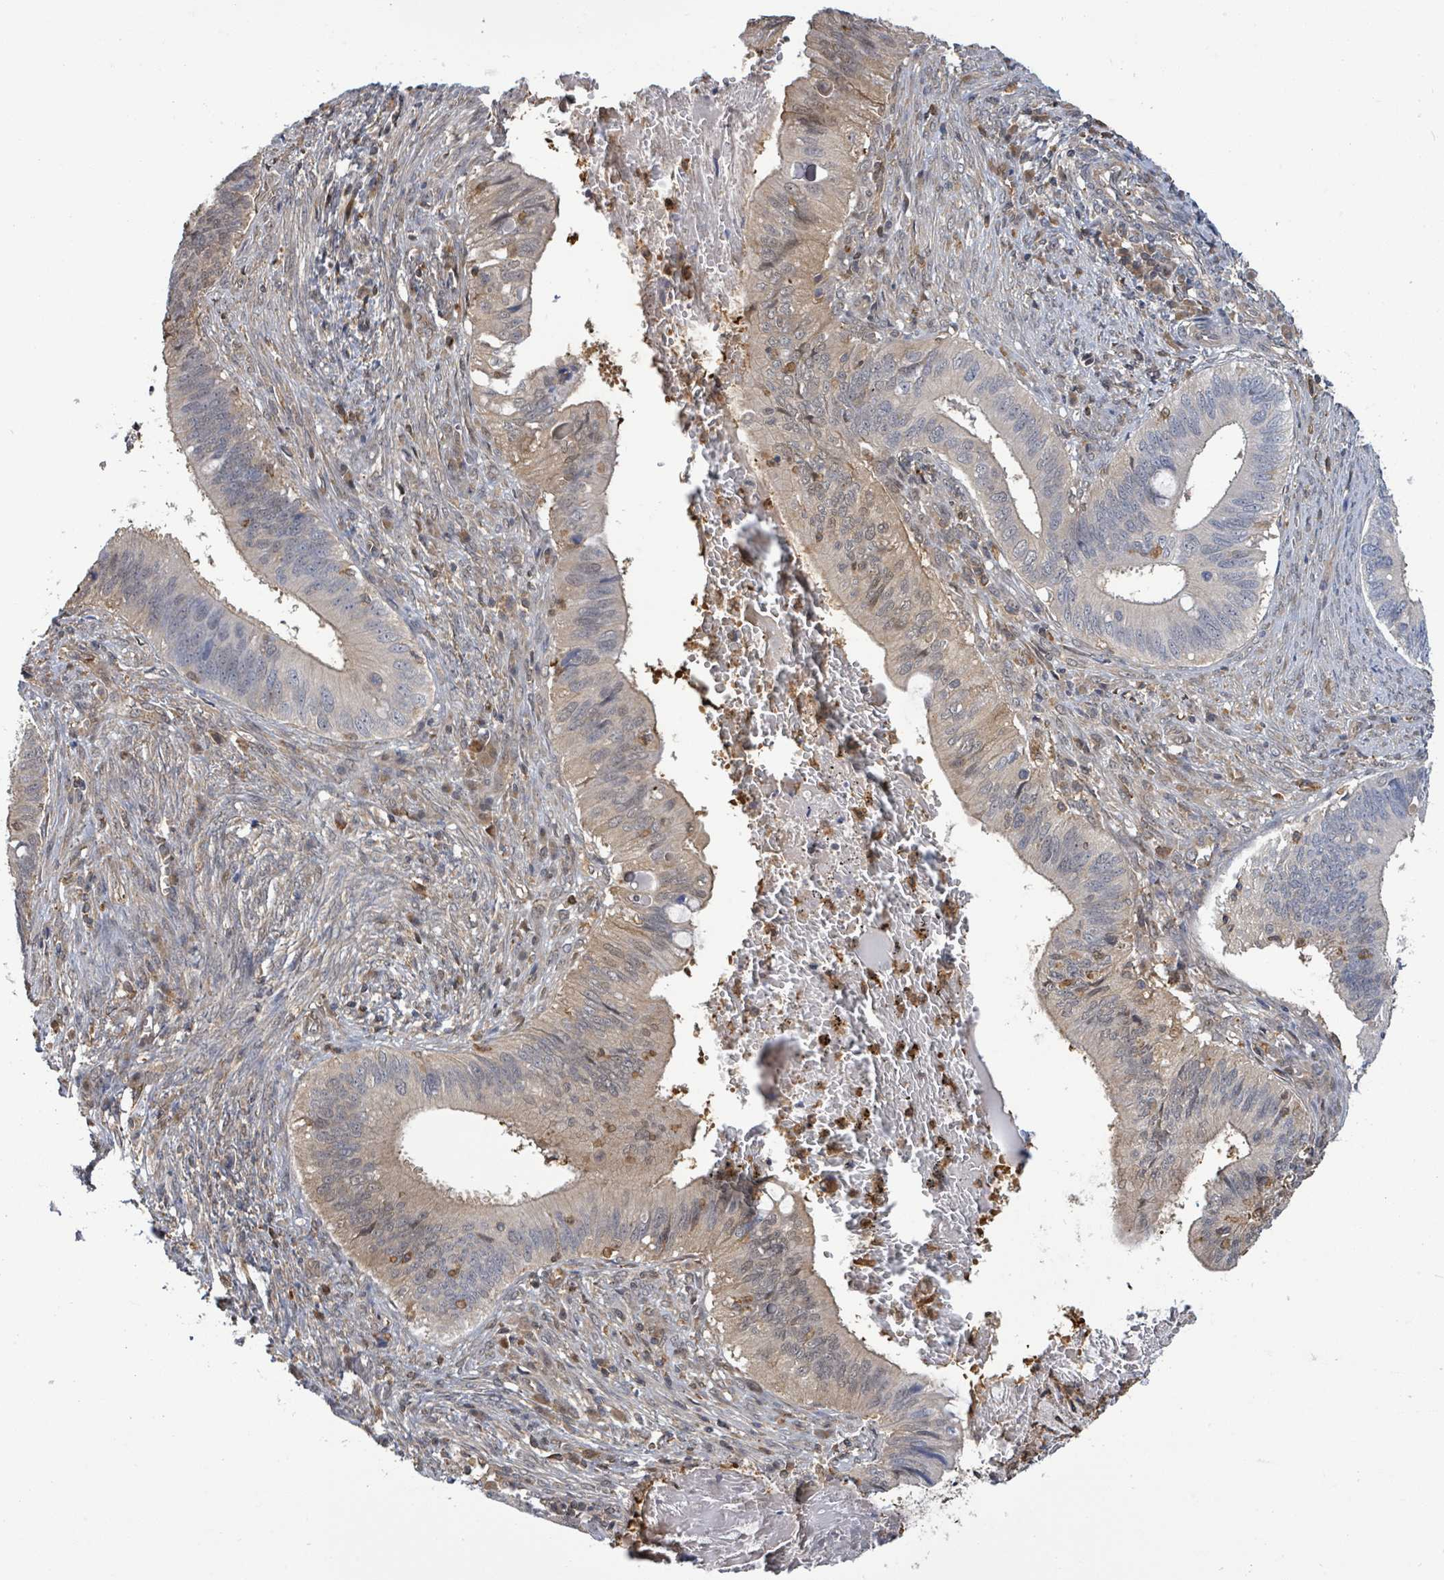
{"staining": {"intensity": "negative", "quantity": "none", "location": "none"}, "tissue": "cervical cancer", "cell_type": "Tumor cells", "image_type": "cancer", "snomed": [{"axis": "morphology", "description": "Adenocarcinoma, NOS"}, {"axis": "topography", "description": "Cervix"}], "caption": "The photomicrograph demonstrates no significant positivity in tumor cells of cervical adenocarcinoma.", "gene": "PGAM1", "patient": {"sex": "female", "age": 42}}